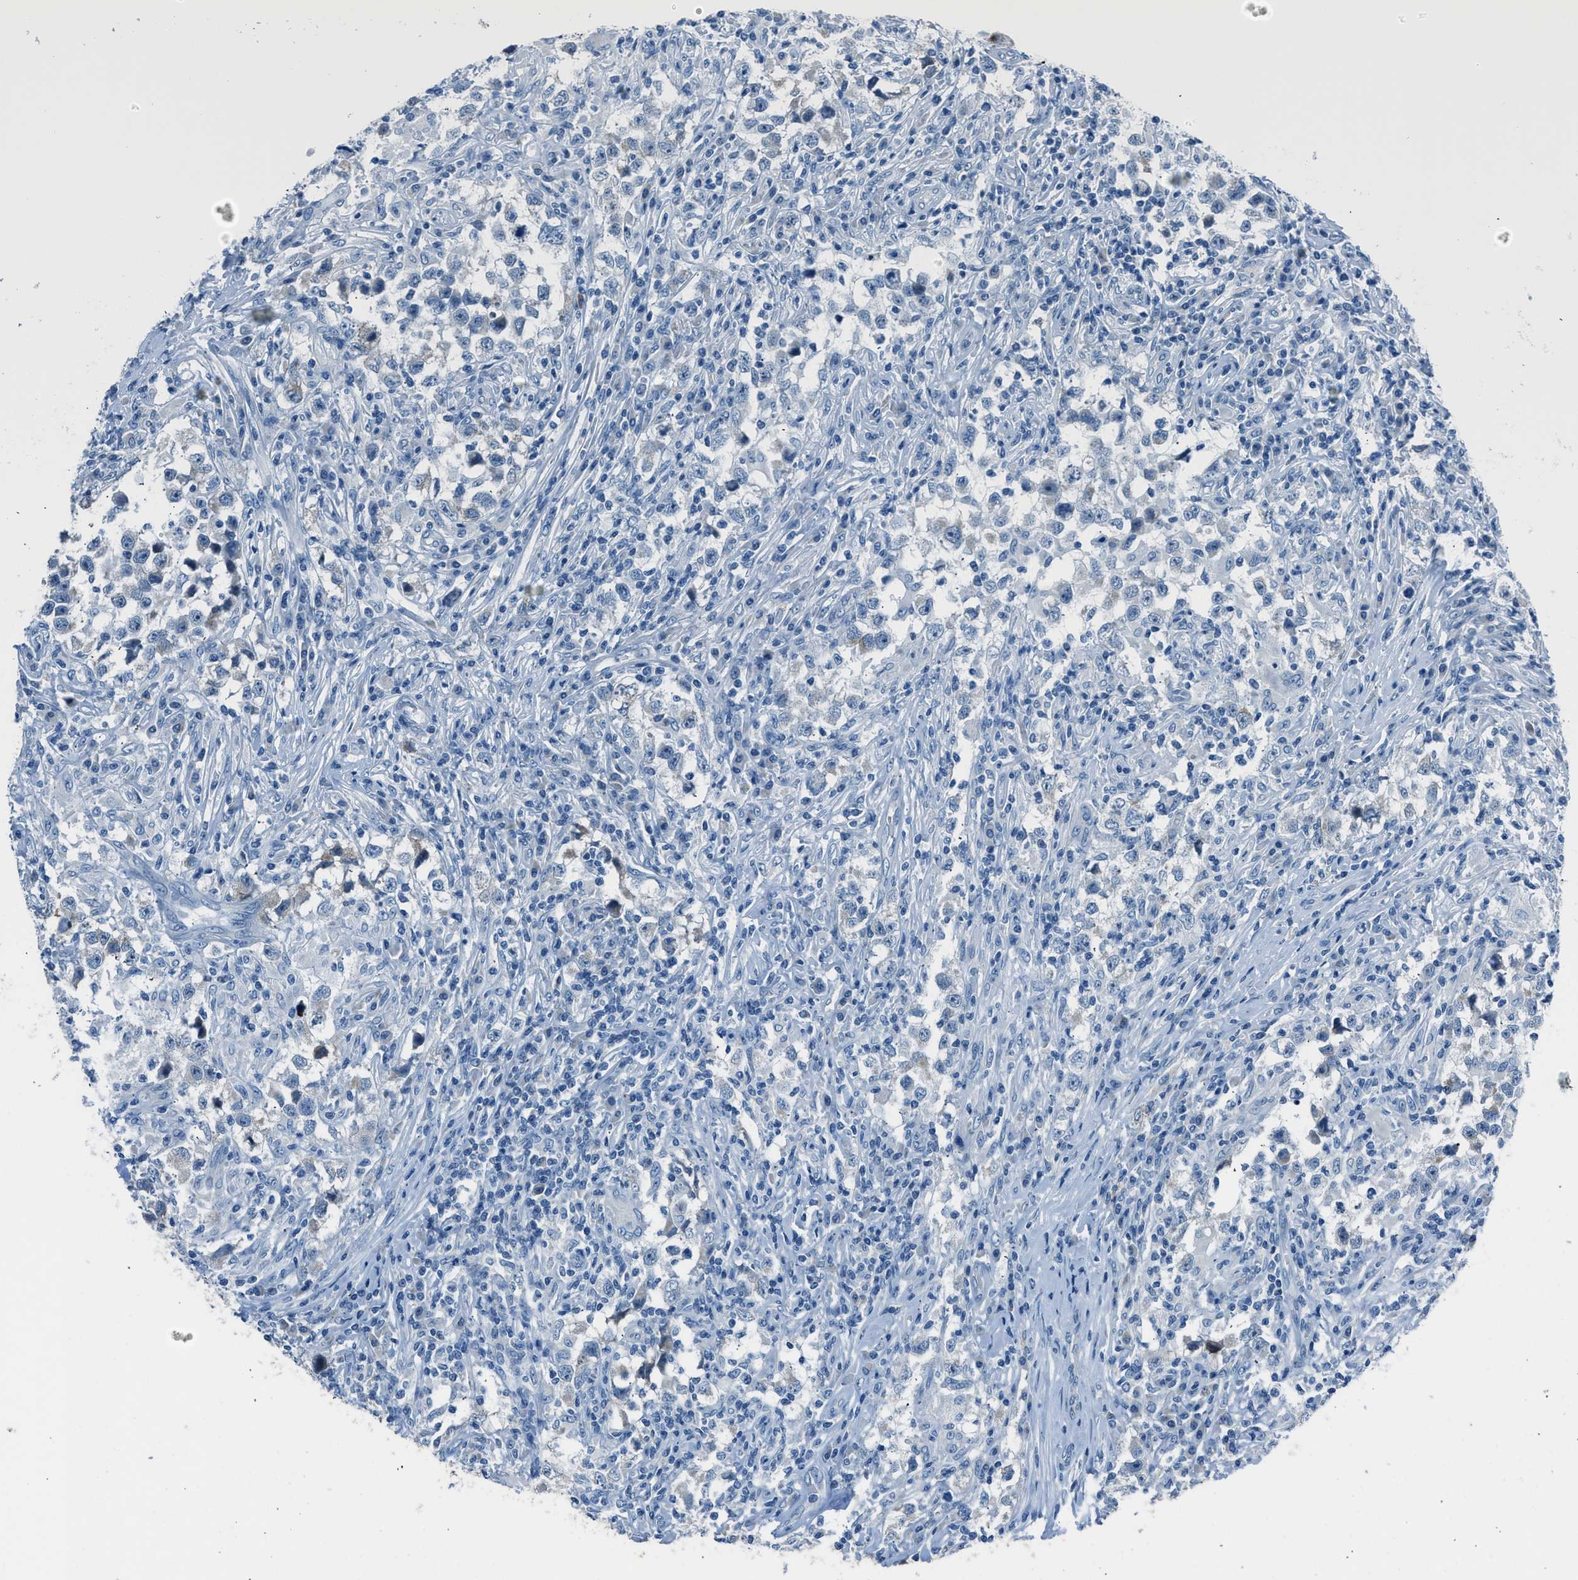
{"staining": {"intensity": "negative", "quantity": "none", "location": "none"}, "tissue": "testis cancer", "cell_type": "Tumor cells", "image_type": "cancer", "snomed": [{"axis": "morphology", "description": "Carcinoma, Embryonal, NOS"}, {"axis": "topography", "description": "Testis"}], "caption": "High magnification brightfield microscopy of testis embryonal carcinoma stained with DAB (3,3'-diaminobenzidine) (brown) and counterstained with hematoxylin (blue): tumor cells show no significant staining.", "gene": "RNF41", "patient": {"sex": "male", "age": 21}}